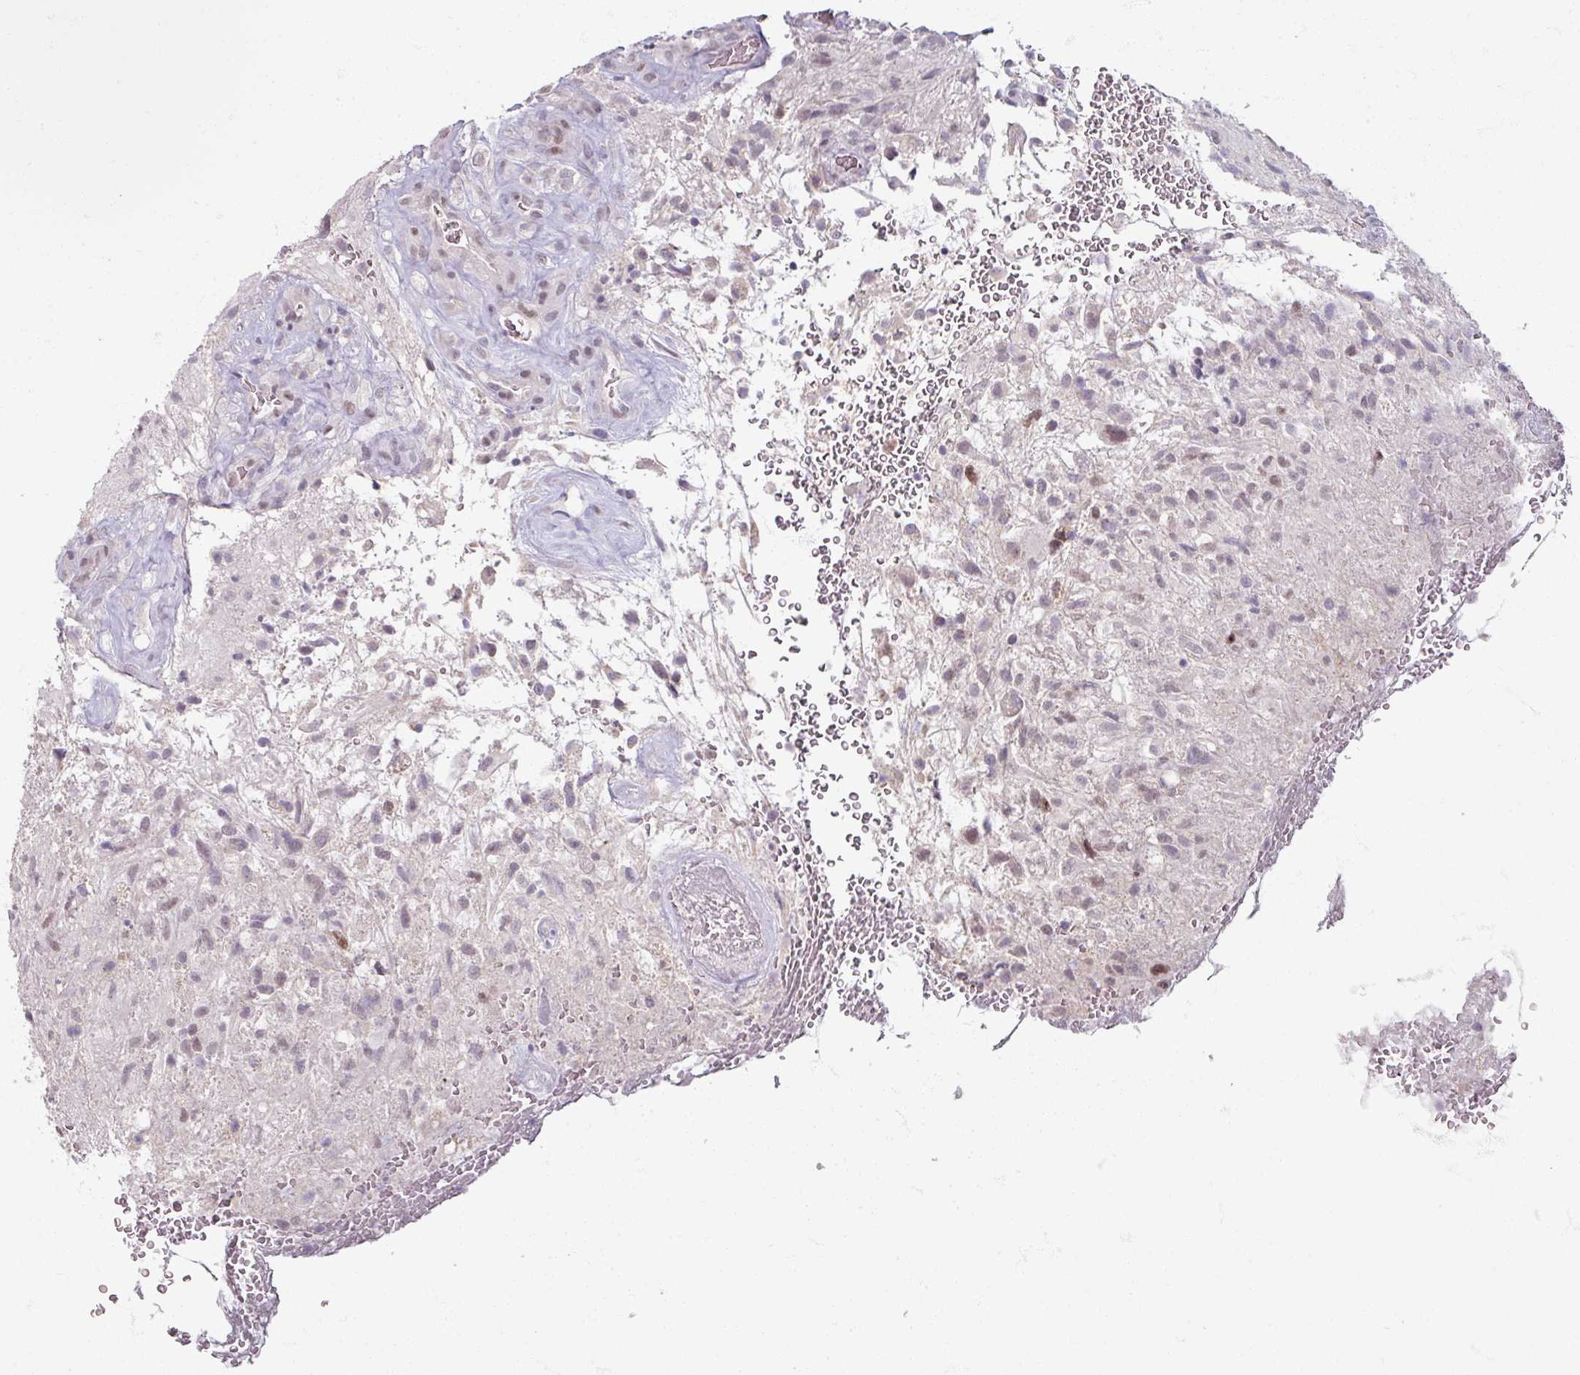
{"staining": {"intensity": "moderate", "quantity": "<25%", "location": "nuclear"}, "tissue": "glioma", "cell_type": "Tumor cells", "image_type": "cancer", "snomed": [{"axis": "morphology", "description": "Glioma, malignant, High grade"}, {"axis": "topography", "description": "Brain"}], "caption": "Glioma stained for a protein (brown) exhibits moderate nuclear positive expression in approximately <25% of tumor cells.", "gene": "SOX11", "patient": {"sex": "male", "age": 56}}